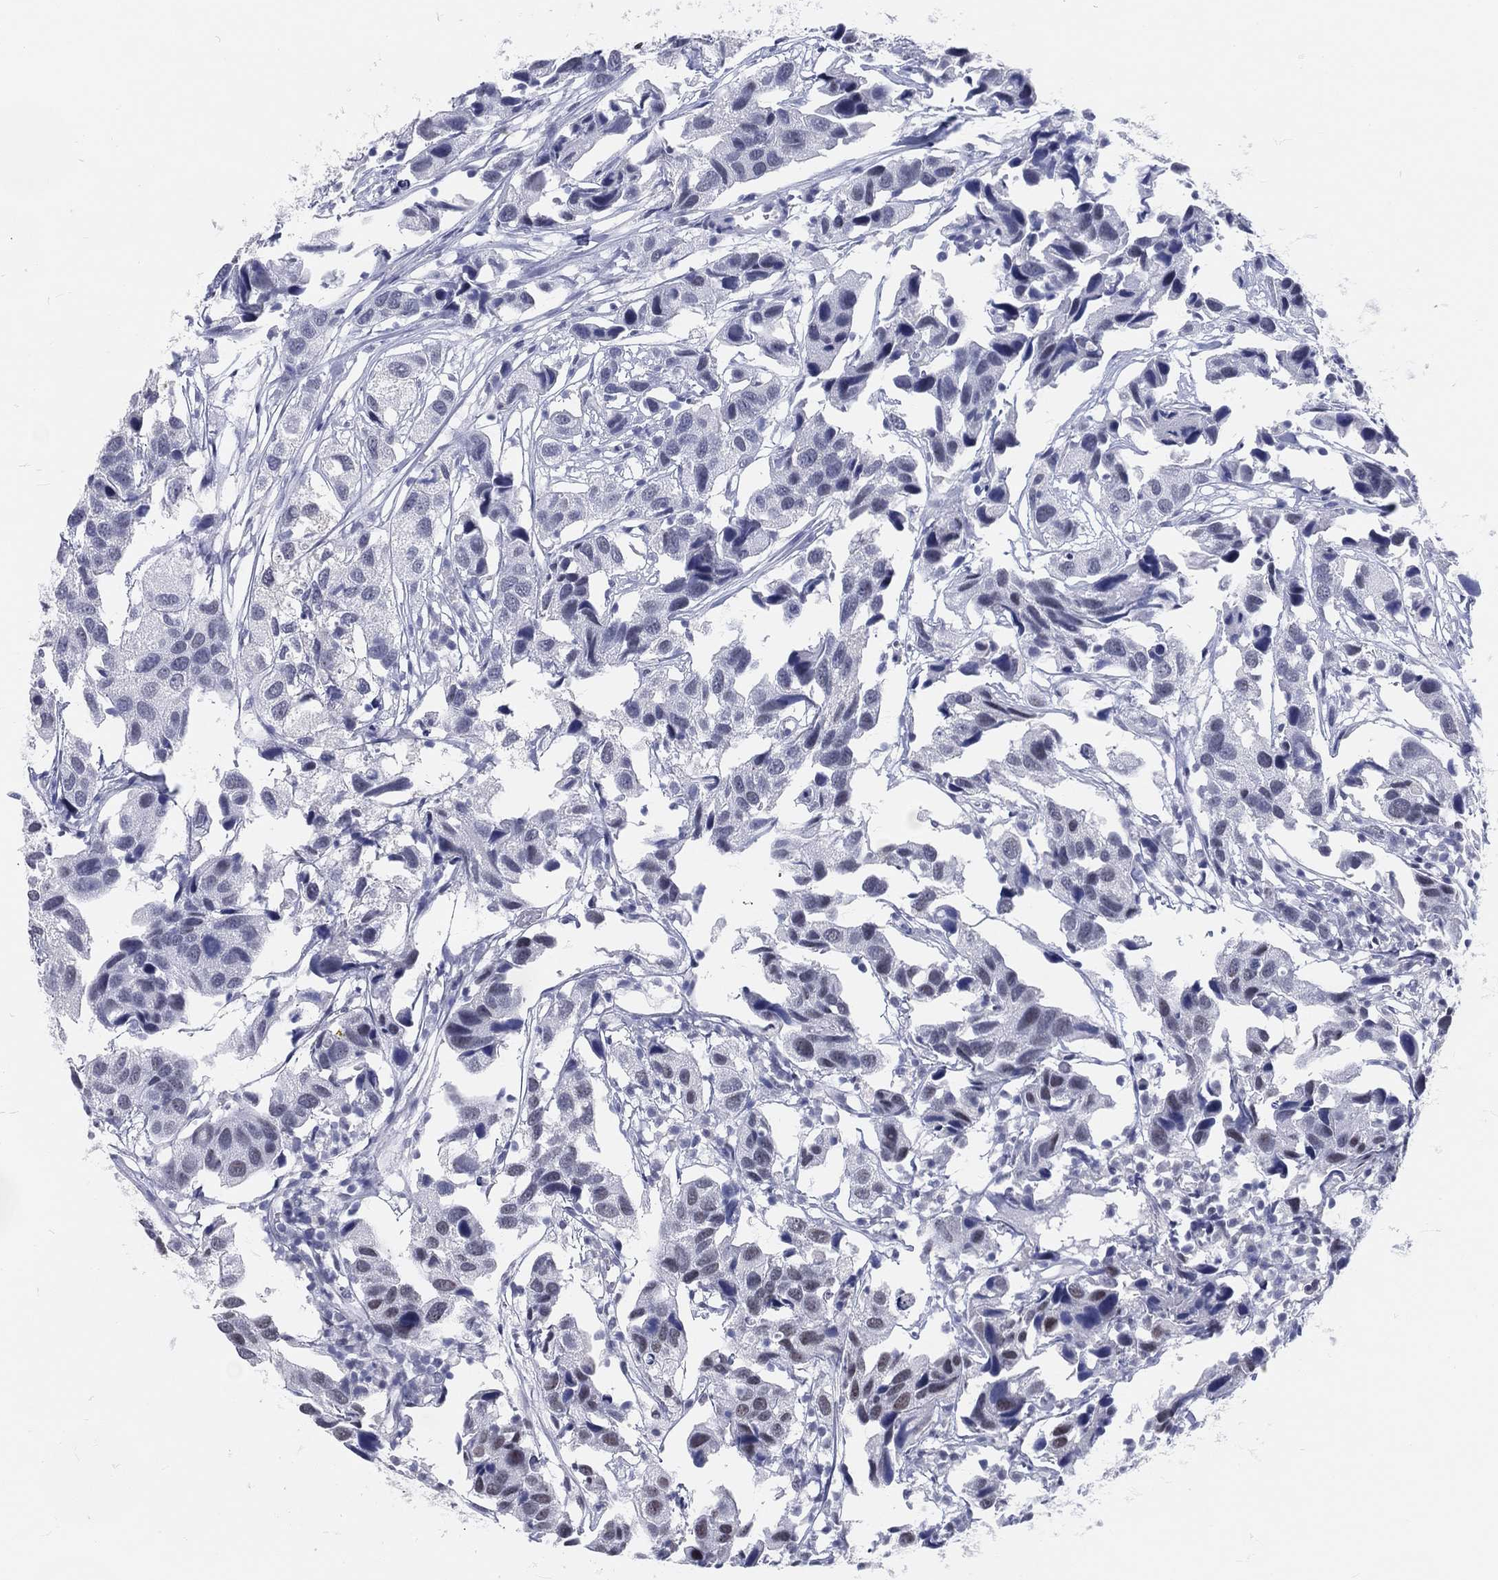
{"staining": {"intensity": "strong", "quantity": "<25%", "location": "nuclear"}, "tissue": "urothelial cancer", "cell_type": "Tumor cells", "image_type": "cancer", "snomed": [{"axis": "morphology", "description": "Urothelial carcinoma, High grade"}, {"axis": "topography", "description": "Urinary bladder"}], "caption": "This photomicrograph reveals IHC staining of human urothelial carcinoma (high-grade), with medium strong nuclear staining in about <25% of tumor cells.", "gene": "MAPK8IP1", "patient": {"sex": "male", "age": 79}}